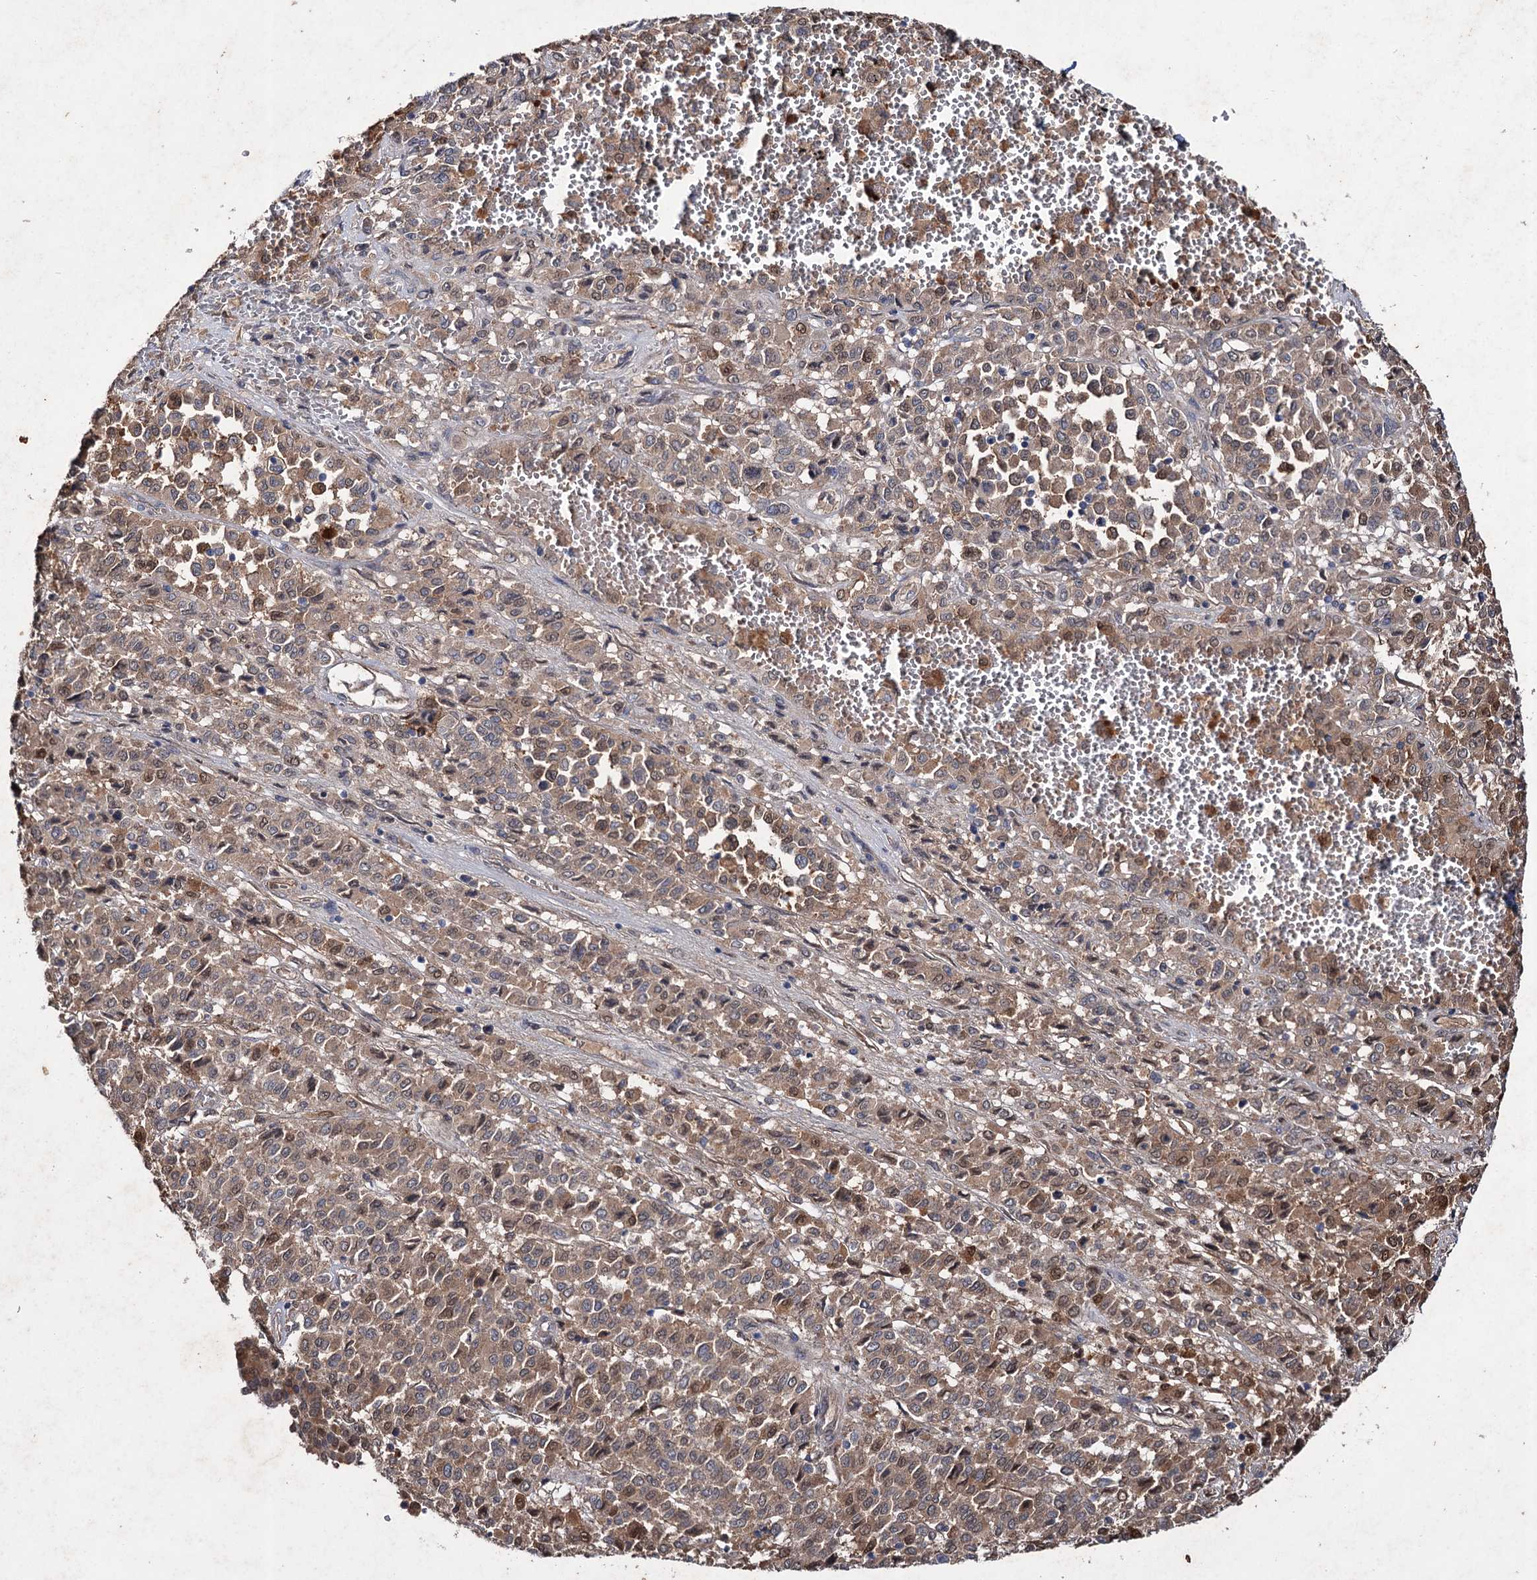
{"staining": {"intensity": "moderate", "quantity": ">75%", "location": "cytoplasmic/membranous,nuclear"}, "tissue": "melanoma", "cell_type": "Tumor cells", "image_type": "cancer", "snomed": [{"axis": "morphology", "description": "Malignant melanoma, Metastatic site"}, {"axis": "topography", "description": "Pancreas"}], "caption": "DAB immunohistochemical staining of human malignant melanoma (metastatic site) exhibits moderate cytoplasmic/membranous and nuclear protein expression in approximately >75% of tumor cells.", "gene": "PTPN3", "patient": {"sex": "female", "age": 30}}